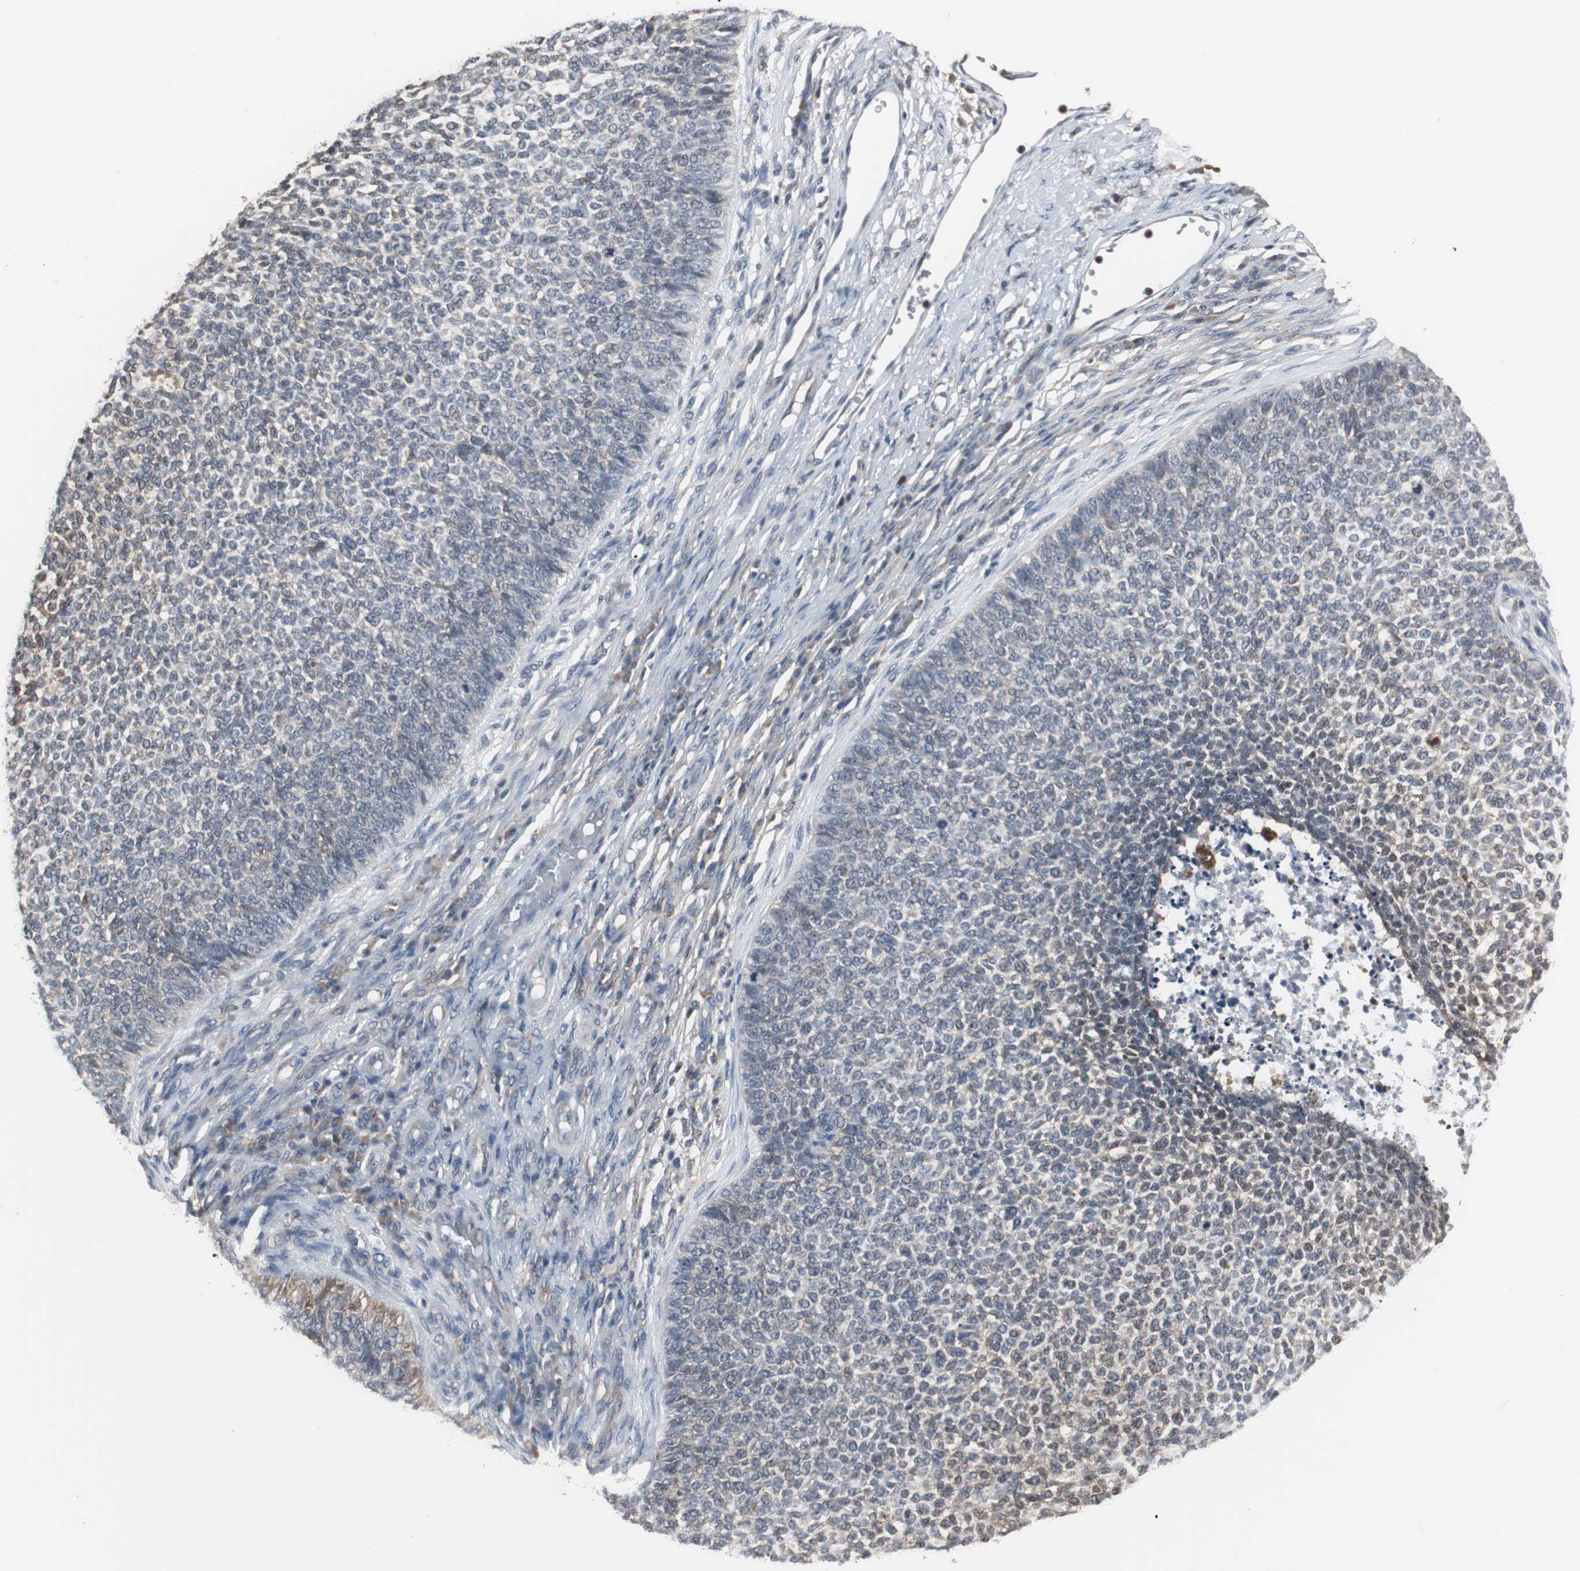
{"staining": {"intensity": "moderate", "quantity": ">75%", "location": "cytoplasmic/membranous"}, "tissue": "skin cancer", "cell_type": "Tumor cells", "image_type": "cancer", "snomed": [{"axis": "morphology", "description": "Basal cell carcinoma"}, {"axis": "topography", "description": "Skin"}], "caption": "DAB (3,3'-diaminobenzidine) immunohistochemical staining of skin cancer exhibits moderate cytoplasmic/membranous protein expression in approximately >75% of tumor cells.", "gene": "ZSCAN22", "patient": {"sex": "female", "age": 84}}